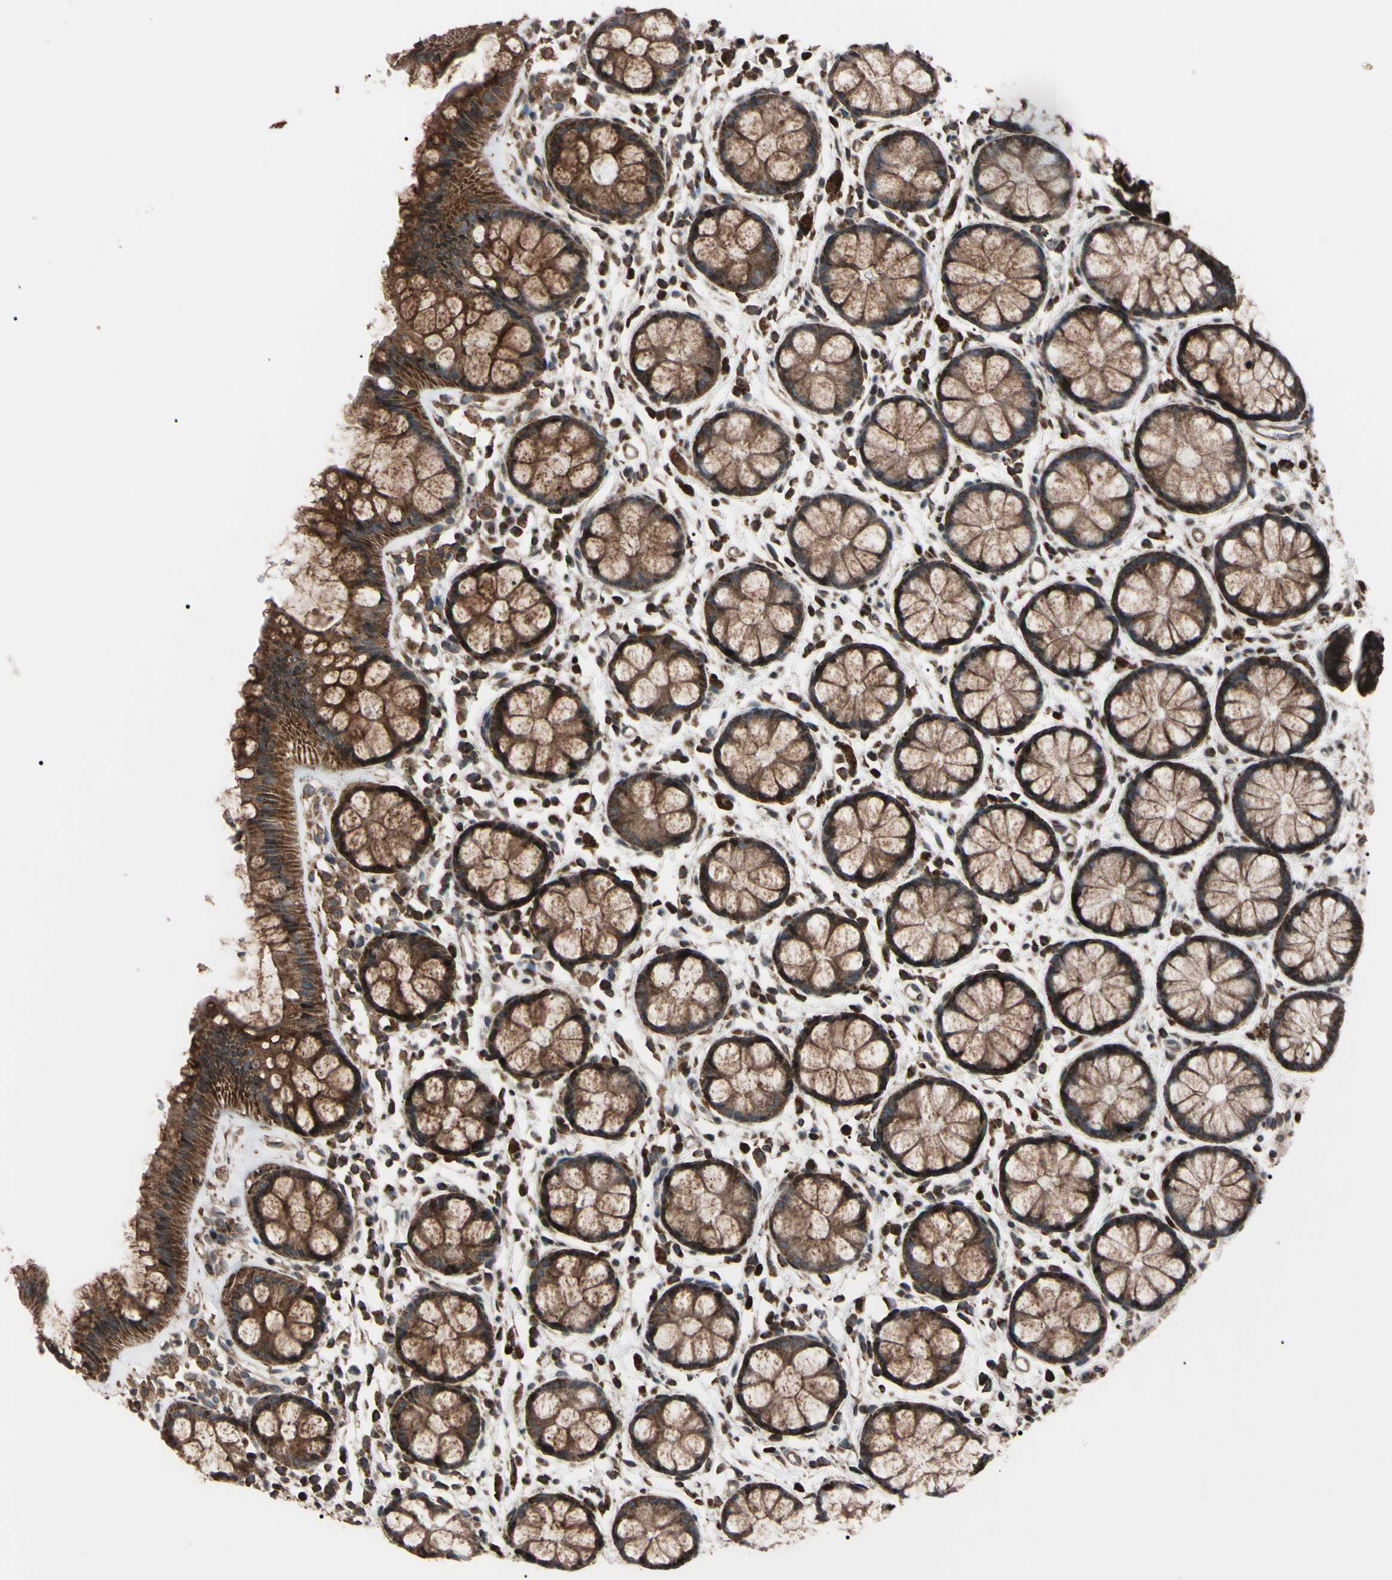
{"staining": {"intensity": "moderate", "quantity": ">75%", "location": "cytoplasmic/membranous"}, "tissue": "rectum", "cell_type": "Glandular cells", "image_type": "normal", "snomed": [{"axis": "morphology", "description": "Normal tissue, NOS"}, {"axis": "topography", "description": "Rectum"}], "caption": "High-power microscopy captured an immunohistochemistry histopathology image of unremarkable rectum, revealing moderate cytoplasmic/membranous positivity in approximately >75% of glandular cells.", "gene": "TNFRSF1A", "patient": {"sex": "female", "age": 66}}